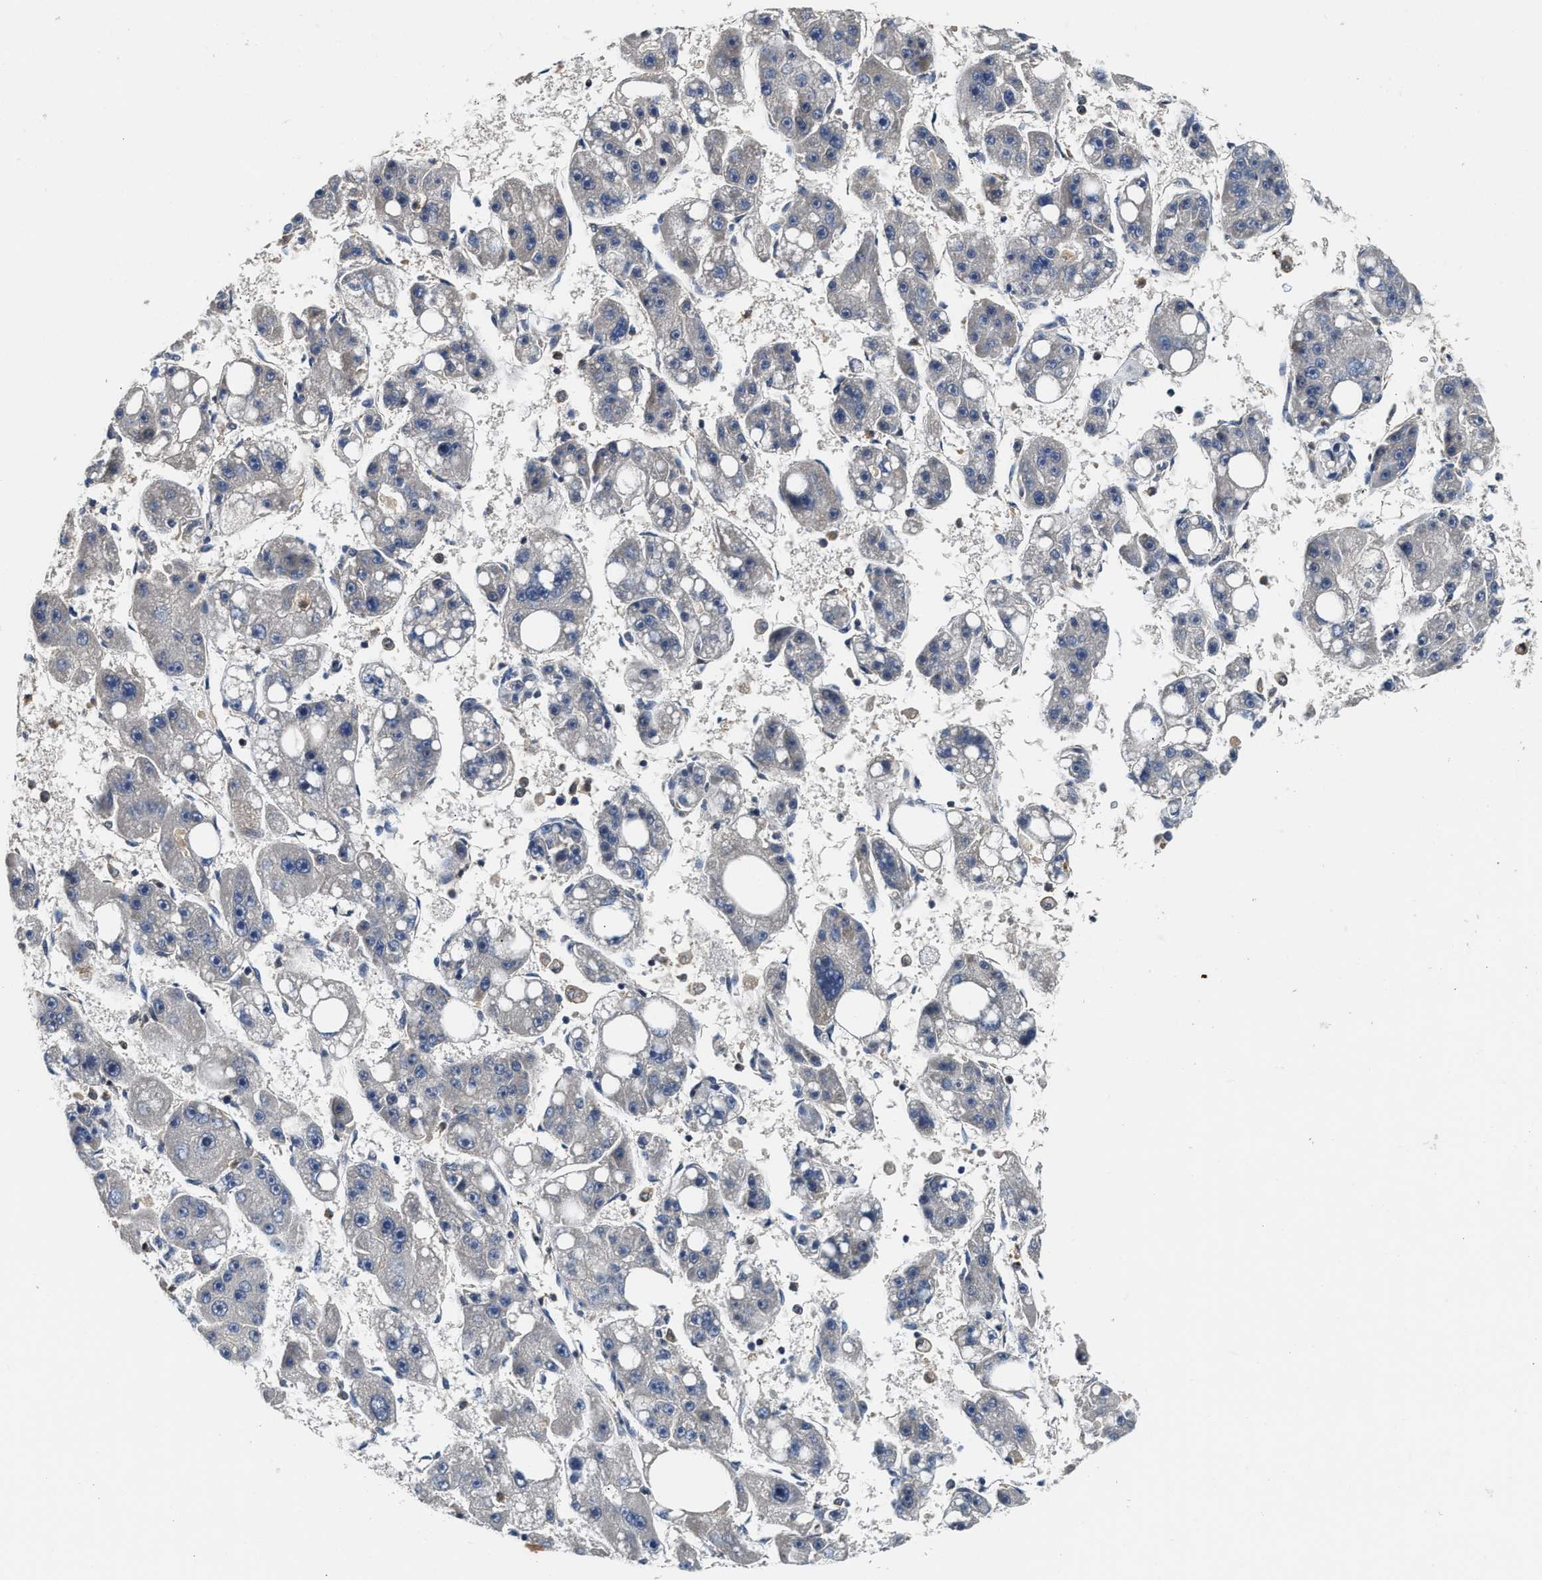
{"staining": {"intensity": "negative", "quantity": "none", "location": "none"}, "tissue": "liver cancer", "cell_type": "Tumor cells", "image_type": "cancer", "snomed": [{"axis": "morphology", "description": "Carcinoma, Hepatocellular, NOS"}, {"axis": "topography", "description": "Liver"}], "caption": "Immunohistochemical staining of liver cancer (hepatocellular carcinoma) displays no significant expression in tumor cells.", "gene": "OSTF1", "patient": {"sex": "female", "age": 61}}